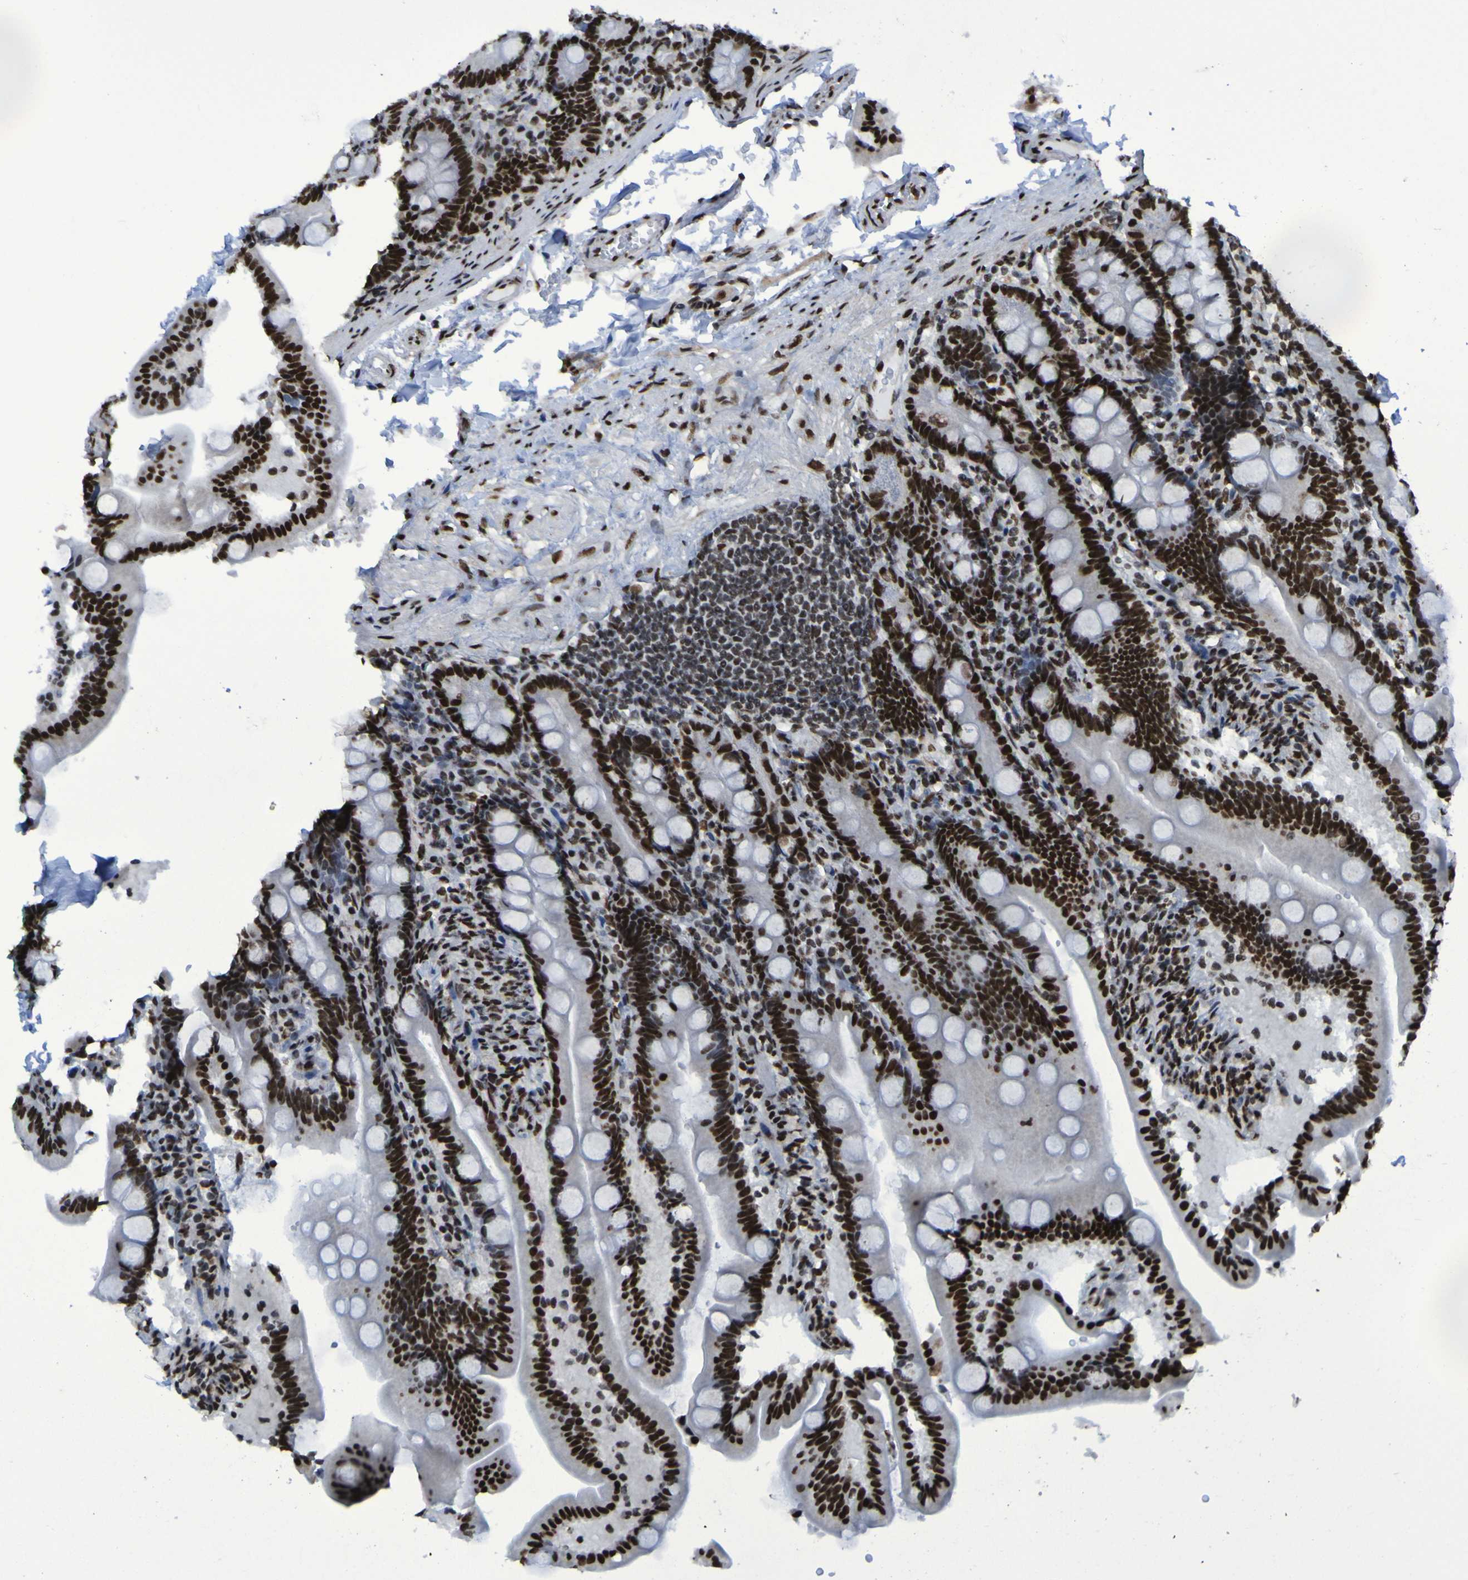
{"staining": {"intensity": "strong", "quantity": ">75%", "location": "nuclear"}, "tissue": "duodenum", "cell_type": "Glandular cells", "image_type": "normal", "snomed": [{"axis": "morphology", "description": "Normal tissue, NOS"}, {"axis": "topography", "description": "Duodenum"}], "caption": "The image demonstrates immunohistochemical staining of unremarkable duodenum. There is strong nuclear expression is appreciated in approximately >75% of glandular cells.", "gene": "HNRNPR", "patient": {"sex": "male", "age": 54}}